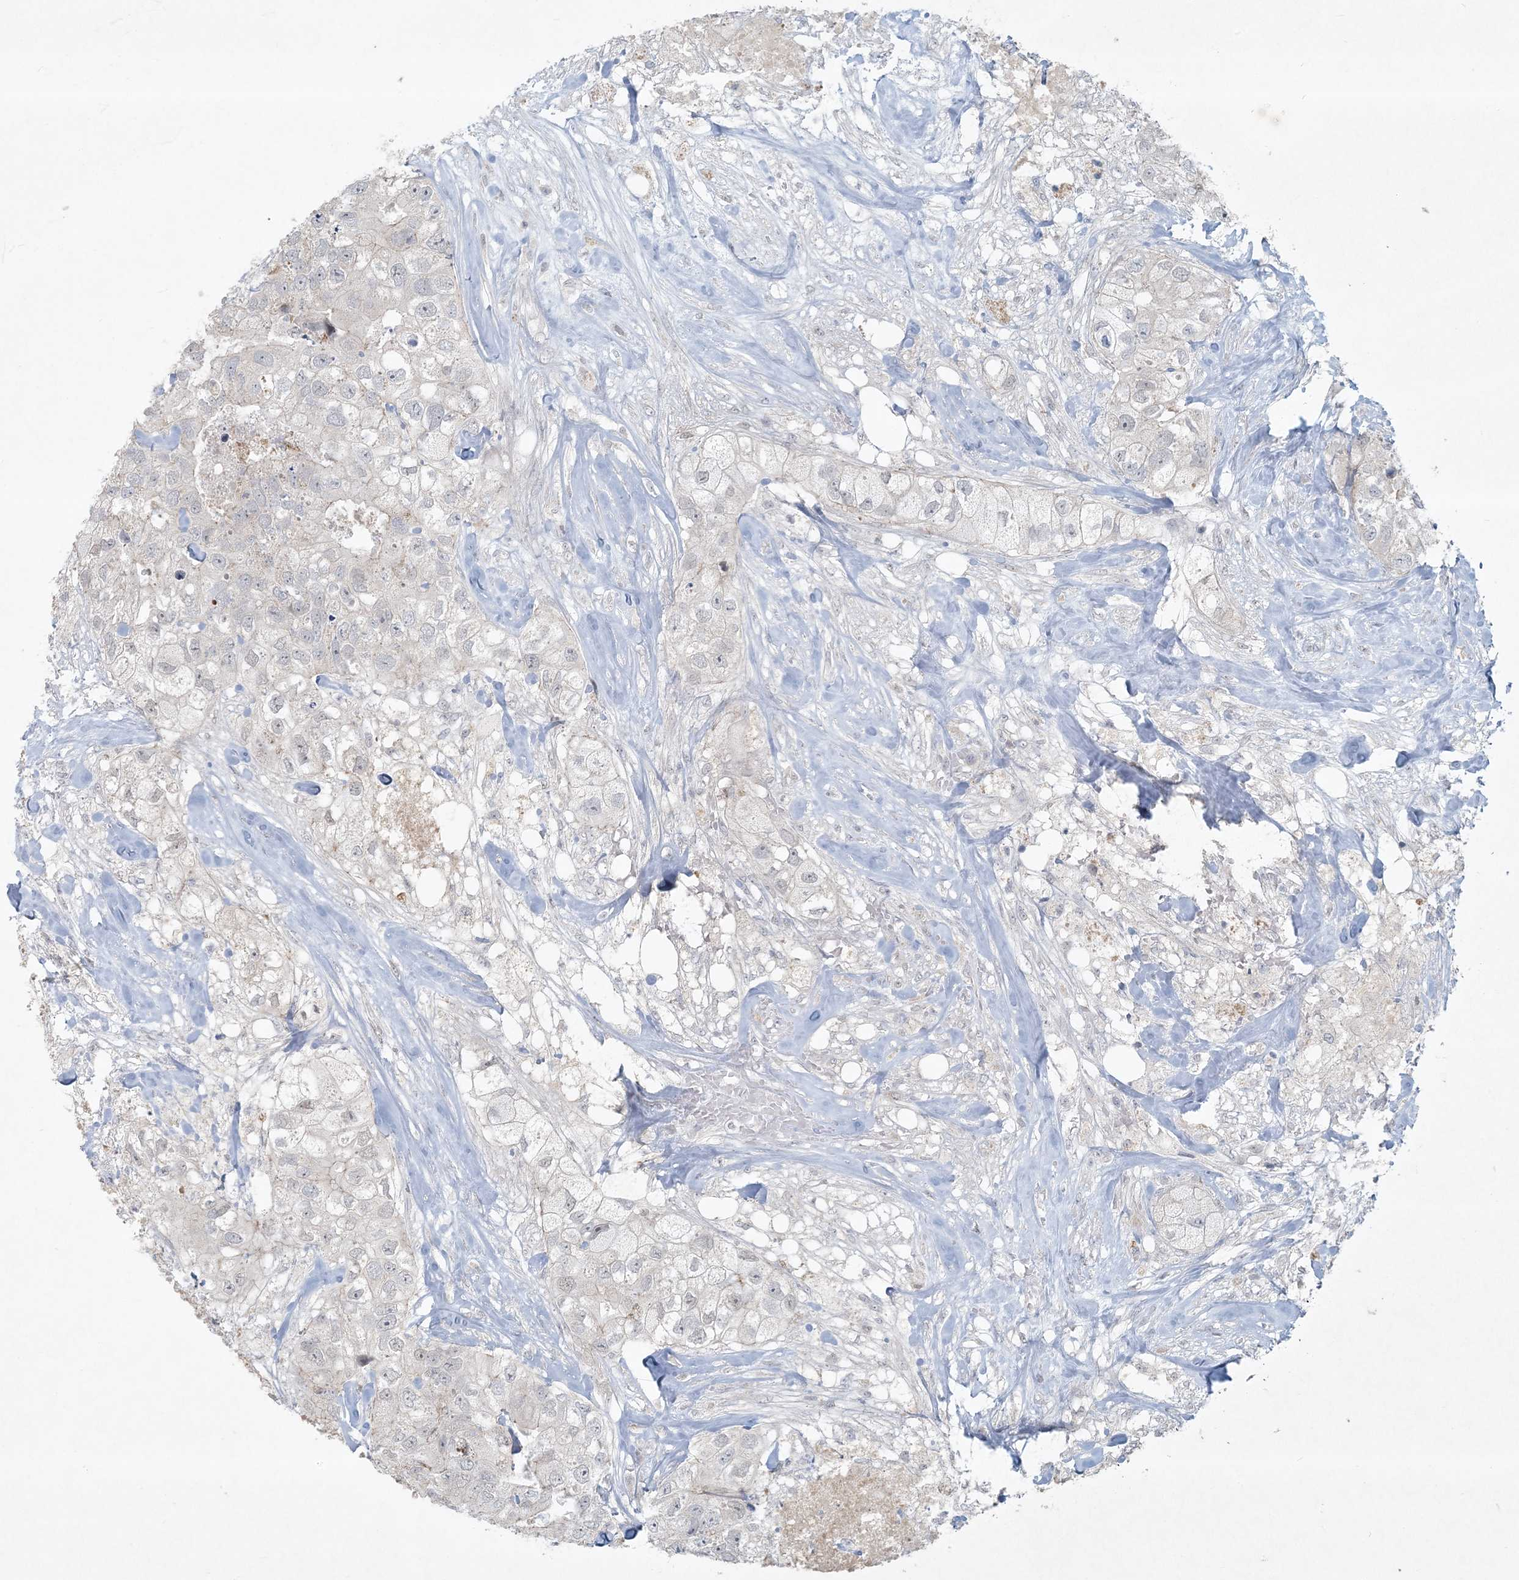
{"staining": {"intensity": "negative", "quantity": "none", "location": "none"}, "tissue": "breast cancer", "cell_type": "Tumor cells", "image_type": "cancer", "snomed": [{"axis": "morphology", "description": "Duct carcinoma"}, {"axis": "topography", "description": "Breast"}], "caption": "Immunohistochemistry (IHC) image of neoplastic tissue: breast cancer (invasive ductal carcinoma) stained with DAB shows no significant protein staining in tumor cells. (Stains: DAB immunohistochemistry with hematoxylin counter stain, Microscopy: brightfield microscopy at high magnification).", "gene": "BCORL1", "patient": {"sex": "female", "age": 62}}